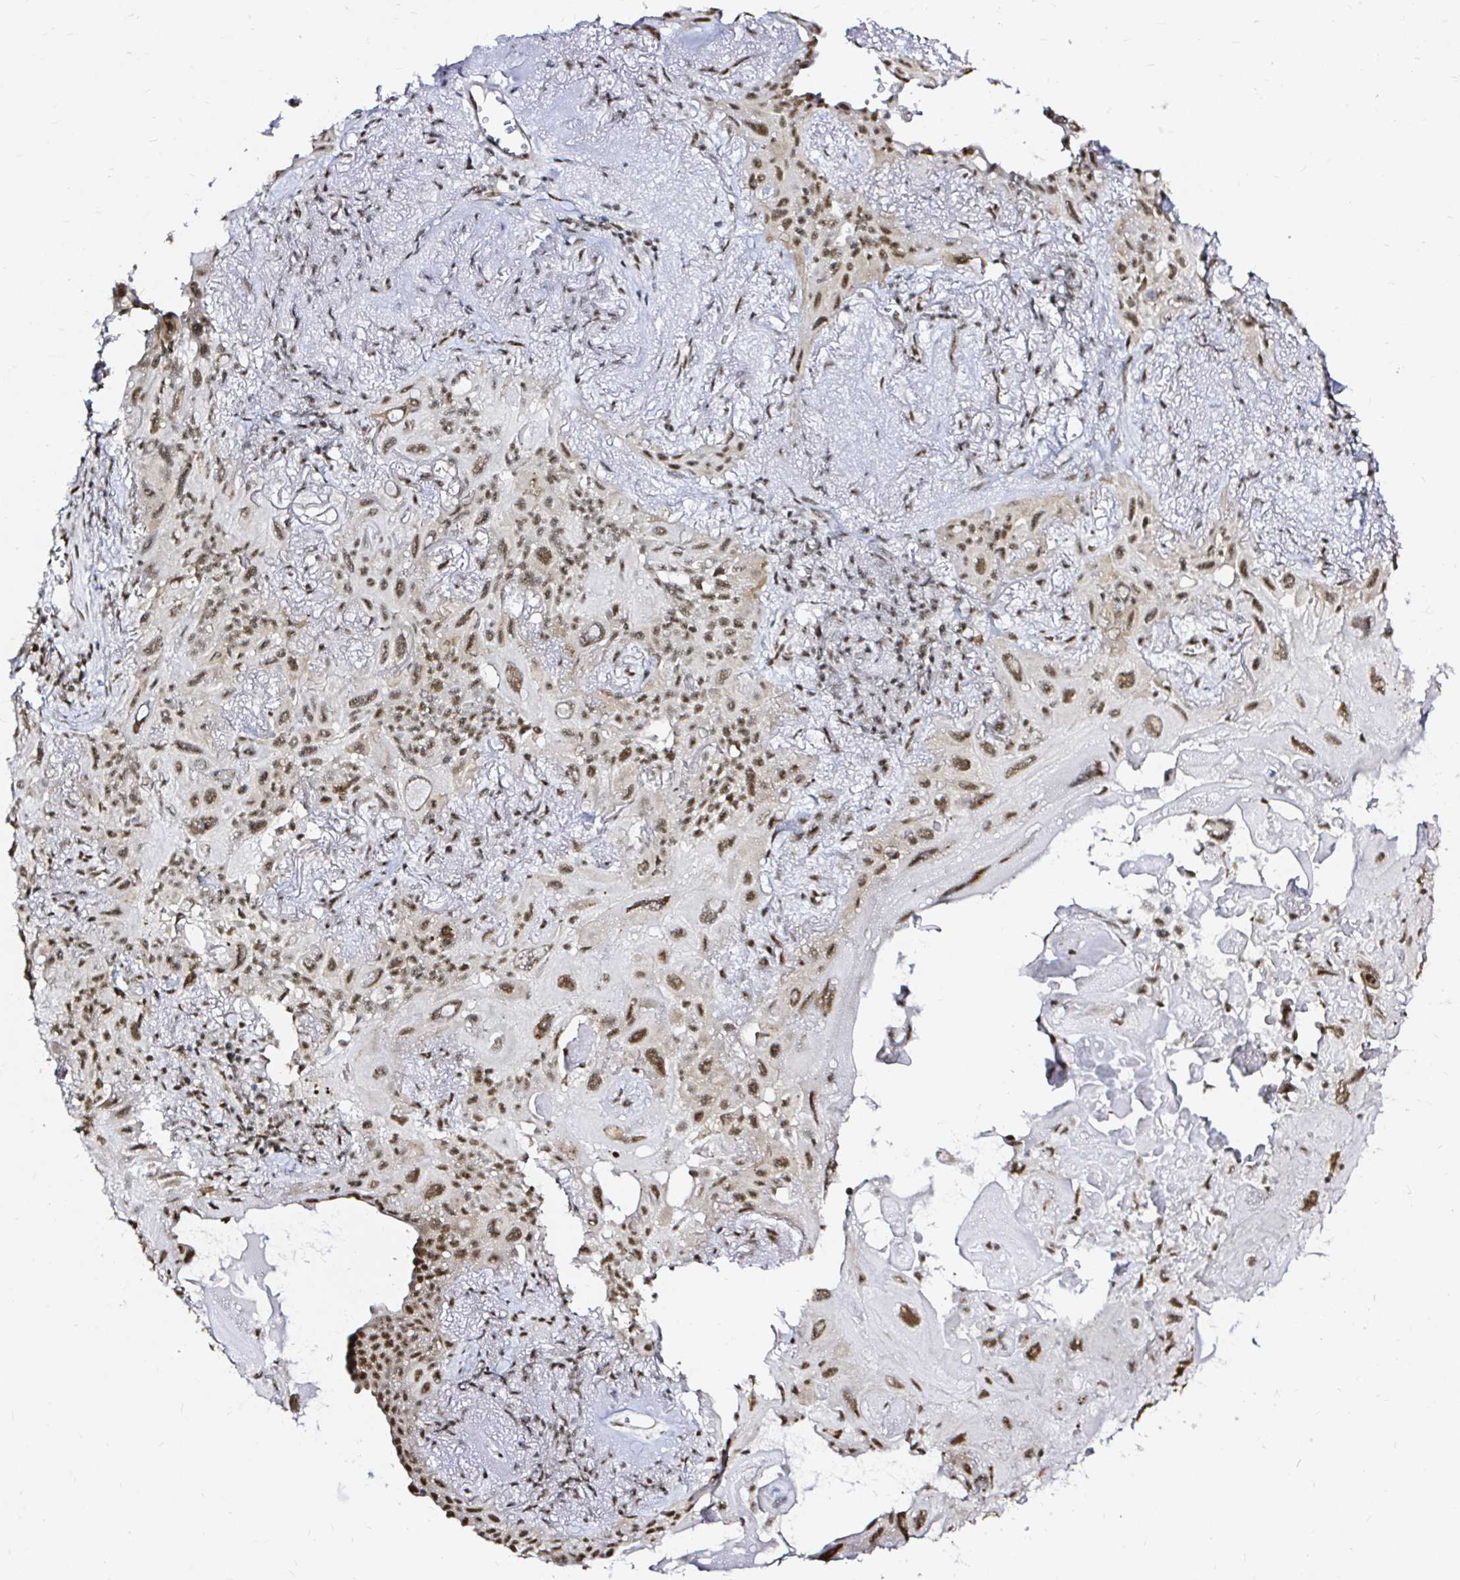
{"staining": {"intensity": "moderate", "quantity": ">75%", "location": "nuclear"}, "tissue": "lung cancer", "cell_type": "Tumor cells", "image_type": "cancer", "snomed": [{"axis": "morphology", "description": "Squamous cell carcinoma, NOS"}, {"axis": "topography", "description": "Lung"}], "caption": "Immunohistochemistry micrograph of human lung squamous cell carcinoma stained for a protein (brown), which displays medium levels of moderate nuclear staining in approximately >75% of tumor cells.", "gene": "SNRPC", "patient": {"sex": "male", "age": 79}}